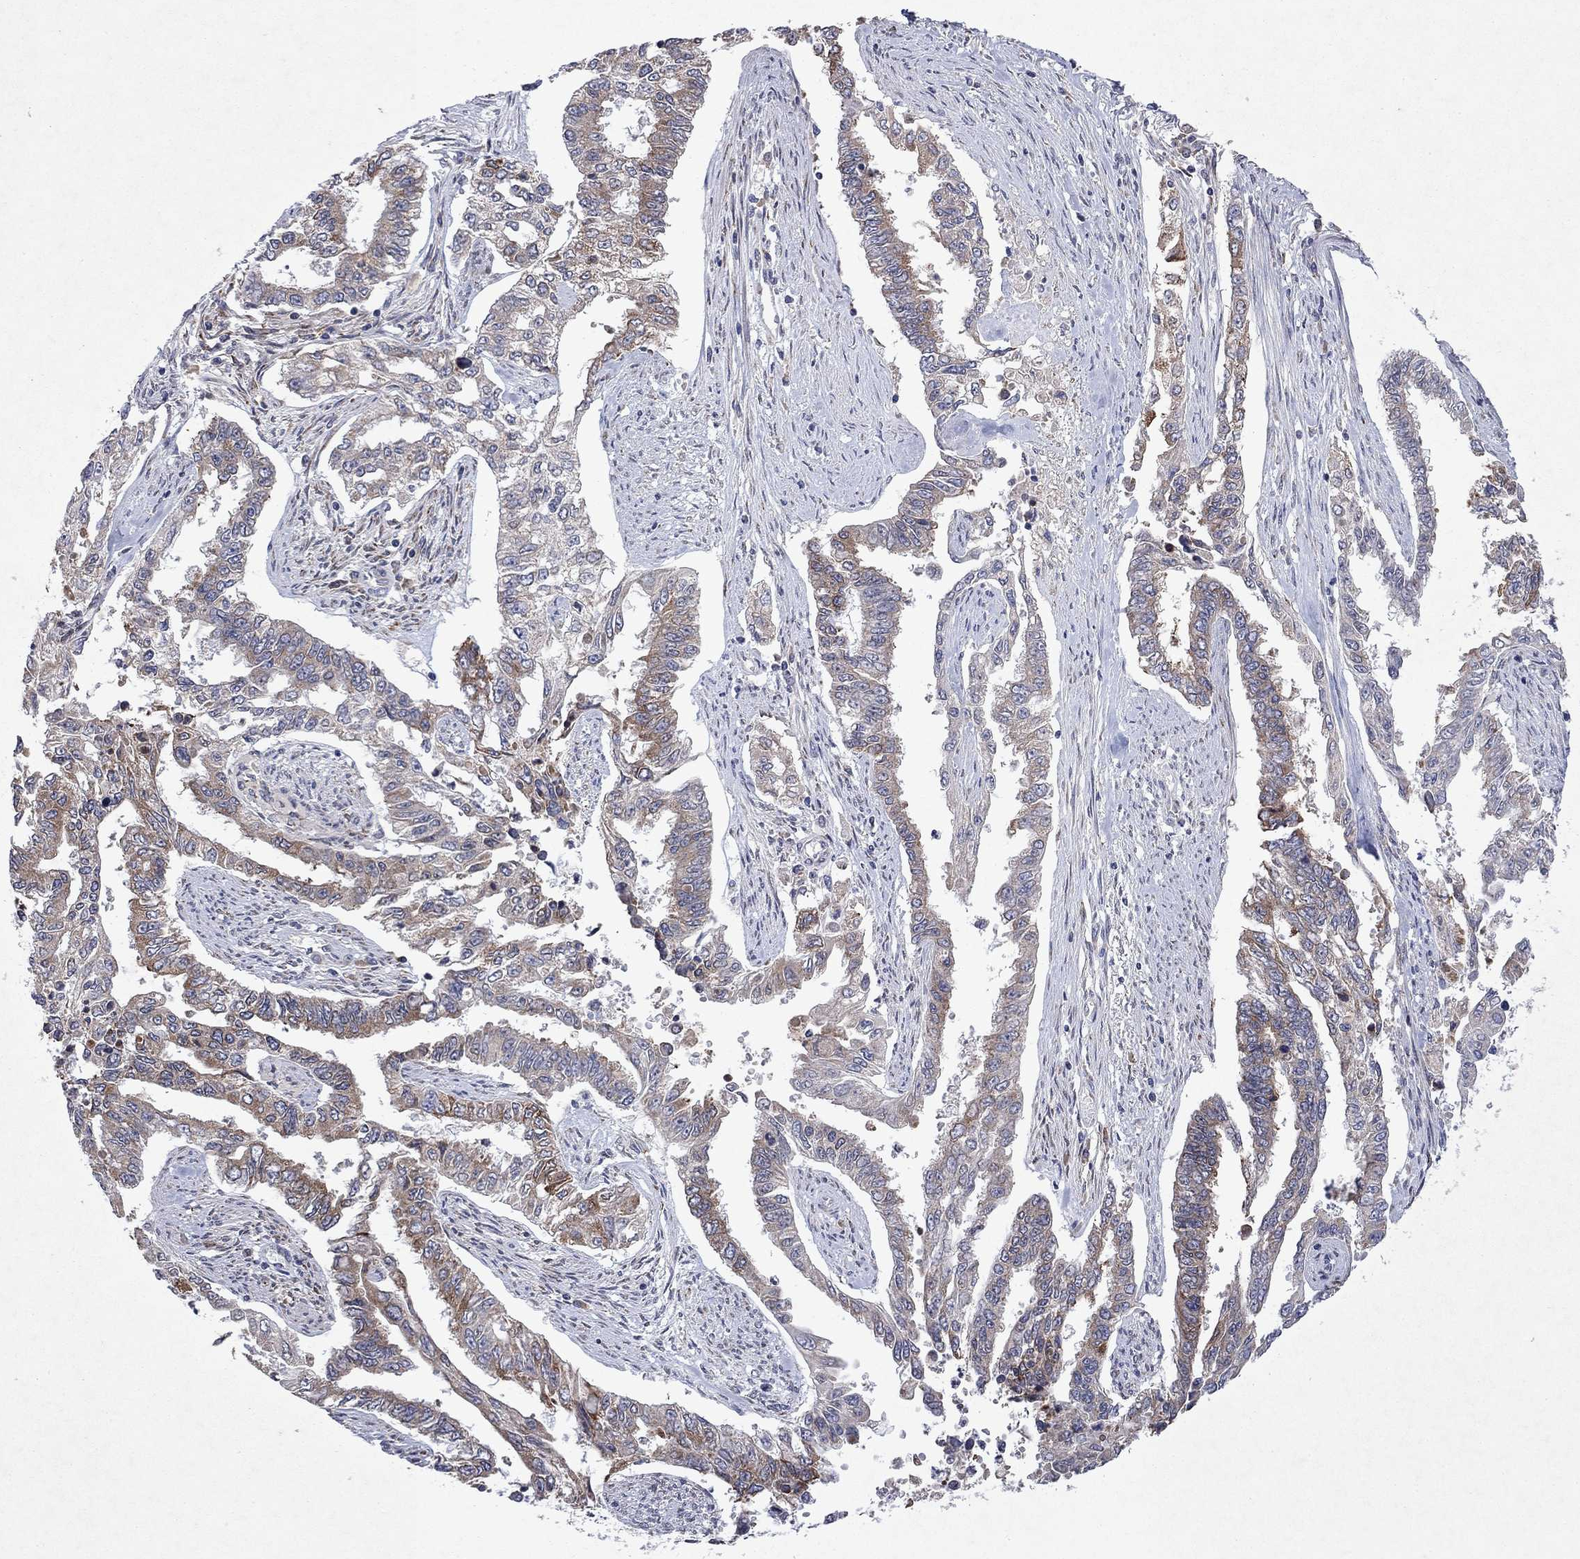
{"staining": {"intensity": "moderate", "quantity": "25%-75%", "location": "cytoplasmic/membranous"}, "tissue": "endometrial cancer", "cell_type": "Tumor cells", "image_type": "cancer", "snomed": [{"axis": "morphology", "description": "Adenocarcinoma, NOS"}, {"axis": "topography", "description": "Uterus"}], "caption": "IHC photomicrograph of neoplastic tissue: adenocarcinoma (endometrial) stained using IHC displays medium levels of moderate protein expression localized specifically in the cytoplasmic/membranous of tumor cells, appearing as a cytoplasmic/membranous brown color.", "gene": "TMEM97", "patient": {"sex": "female", "age": 59}}